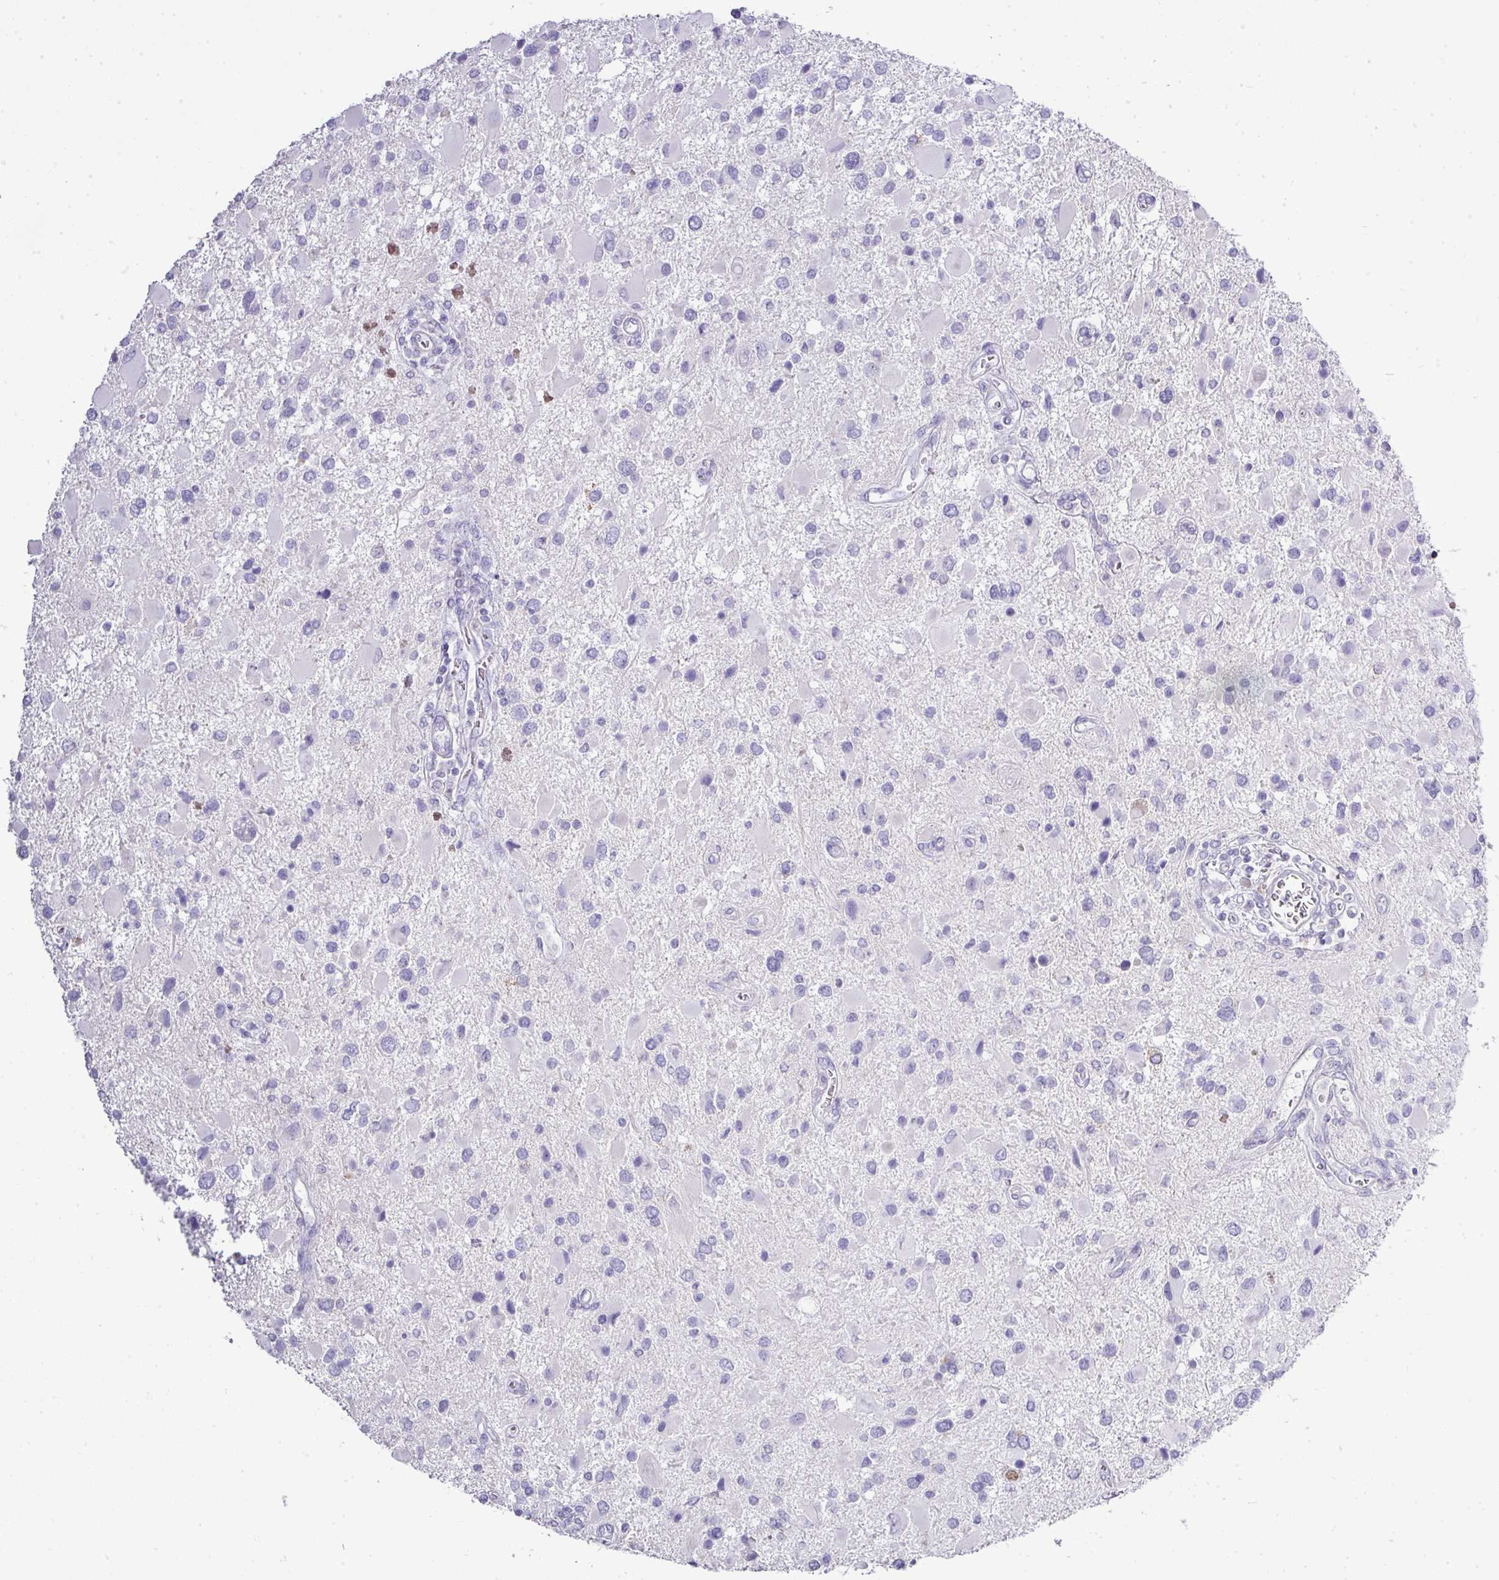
{"staining": {"intensity": "negative", "quantity": "none", "location": "none"}, "tissue": "glioma", "cell_type": "Tumor cells", "image_type": "cancer", "snomed": [{"axis": "morphology", "description": "Glioma, malignant, High grade"}, {"axis": "topography", "description": "Brain"}], "caption": "Immunohistochemistry (IHC) of human high-grade glioma (malignant) displays no positivity in tumor cells.", "gene": "BCL11A", "patient": {"sex": "male", "age": 53}}